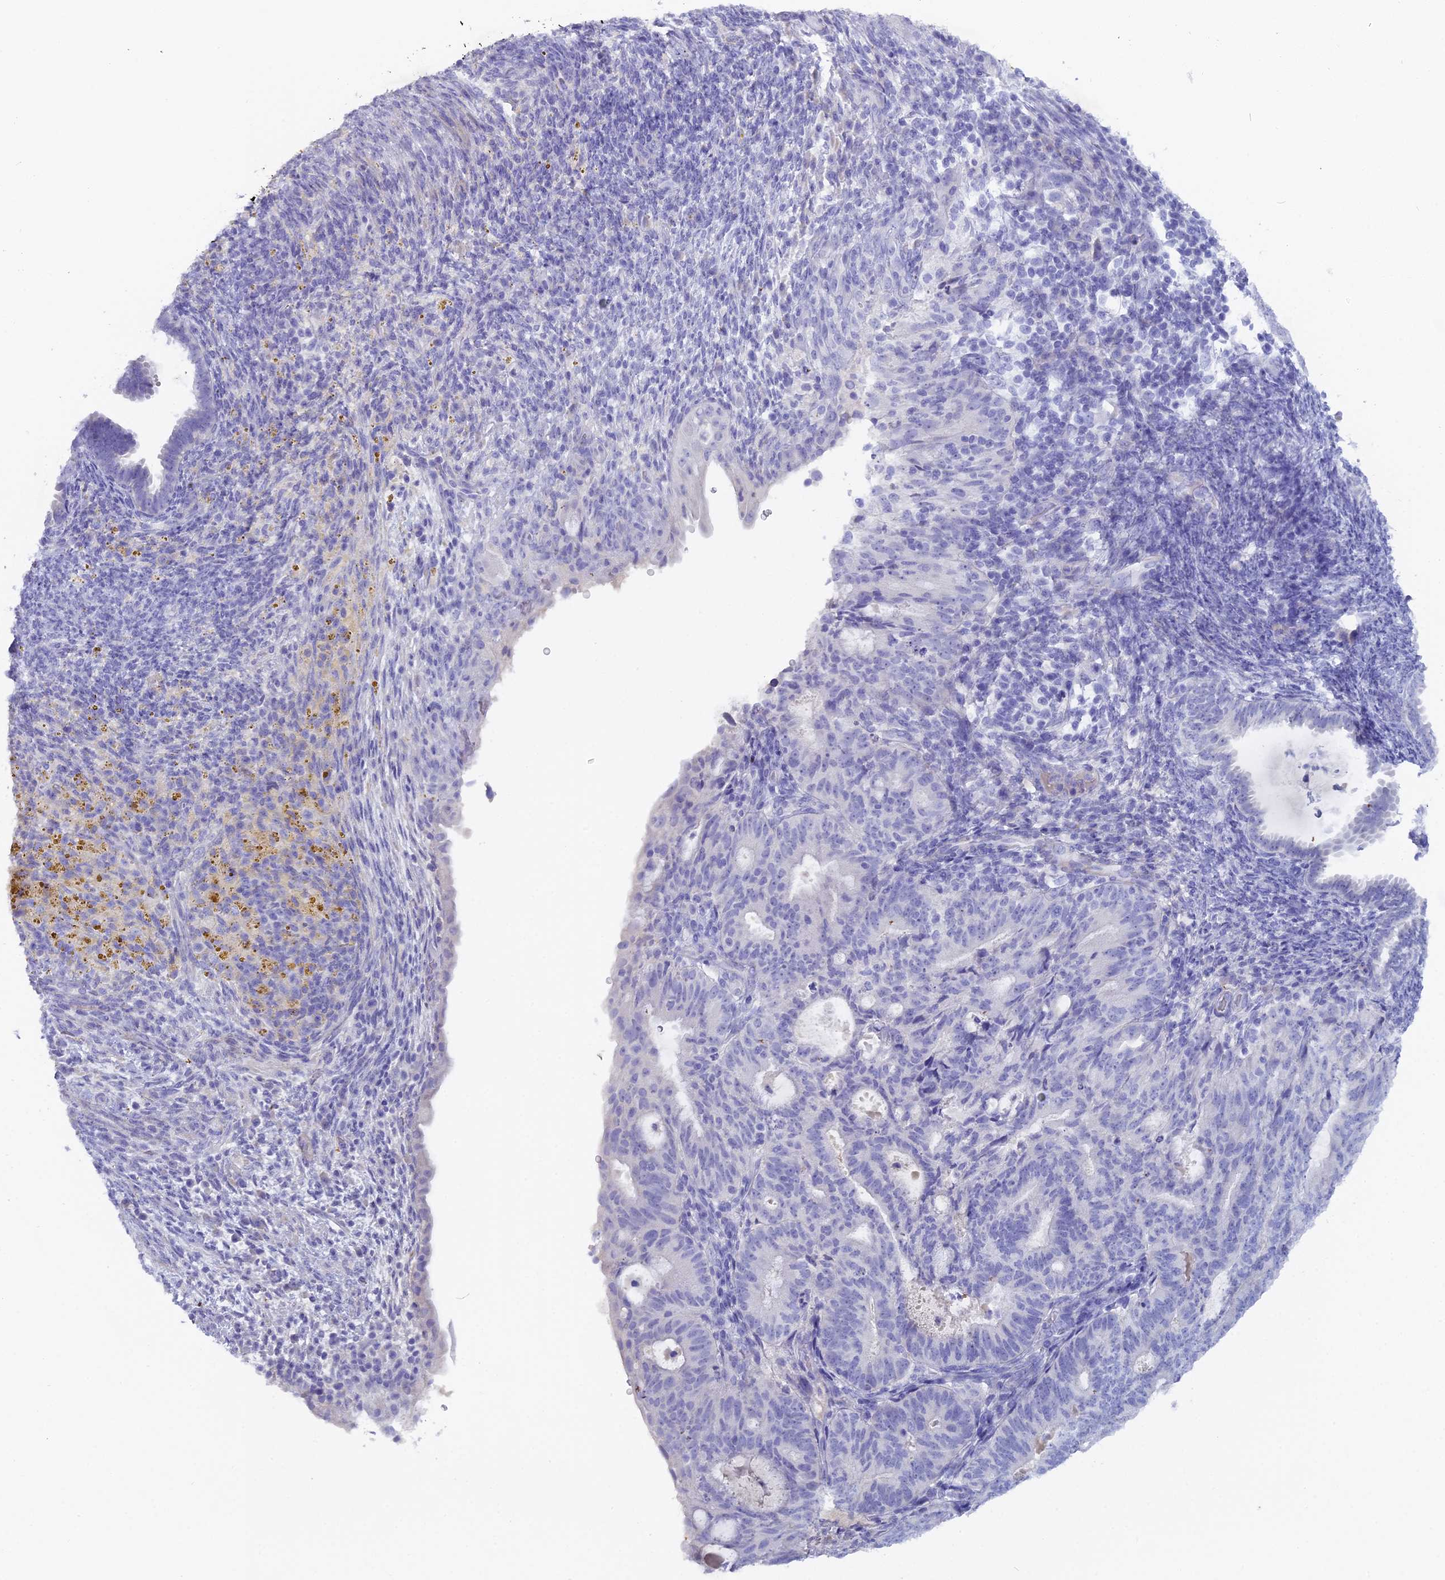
{"staining": {"intensity": "negative", "quantity": "none", "location": "none"}, "tissue": "endometrial cancer", "cell_type": "Tumor cells", "image_type": "cancer", "snomed": [{"axis": "morphology", "description": "Adenocarcinoma, NOS"}, {"axis": "topography", "description": "Endometrium"}], "caption": "Protein analysis of endometrial cancer (adenocarcinoma) shows no significant expression in tumor cells.", "gene": "UNC80", "patient": {"sex": "female", "age": 70}}